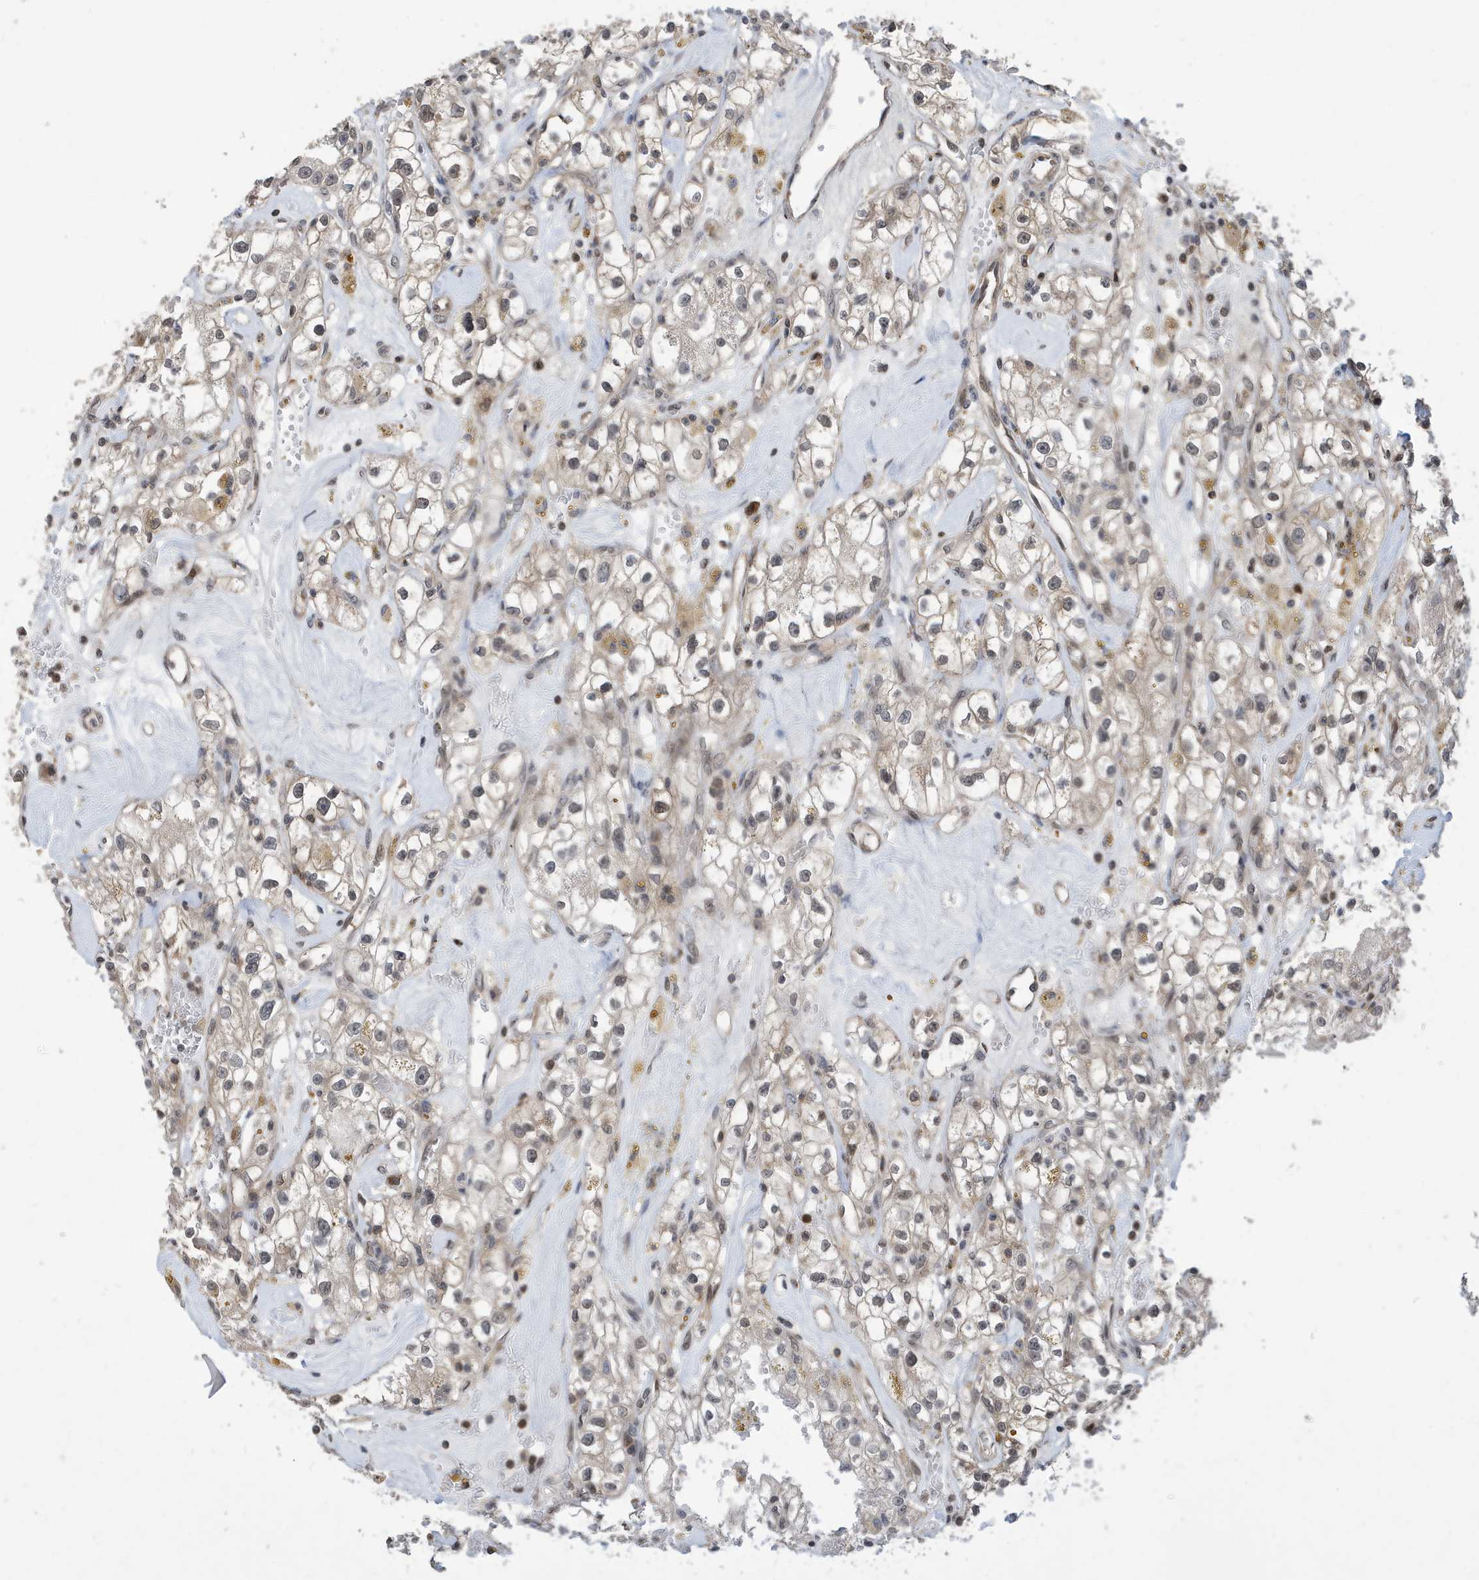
{"staining": {"intensity": "negative", "quantity": "none", "location": "none"}, "tissue": "renal cancer", "cell_type": "Tumor cells", "image_type": "cancer", "snomed": [{"axis": "morphology", "description": "Adenocarcinoma, NOS"}, {"axis": "topography", "description": "Kidney"}], "caption": "Immunohistochemical staining of human renal cancer reveals no significant expression in tumor cells.", "gene": "UBQLN1", "patient": {"sex": "male", "age": 56}}